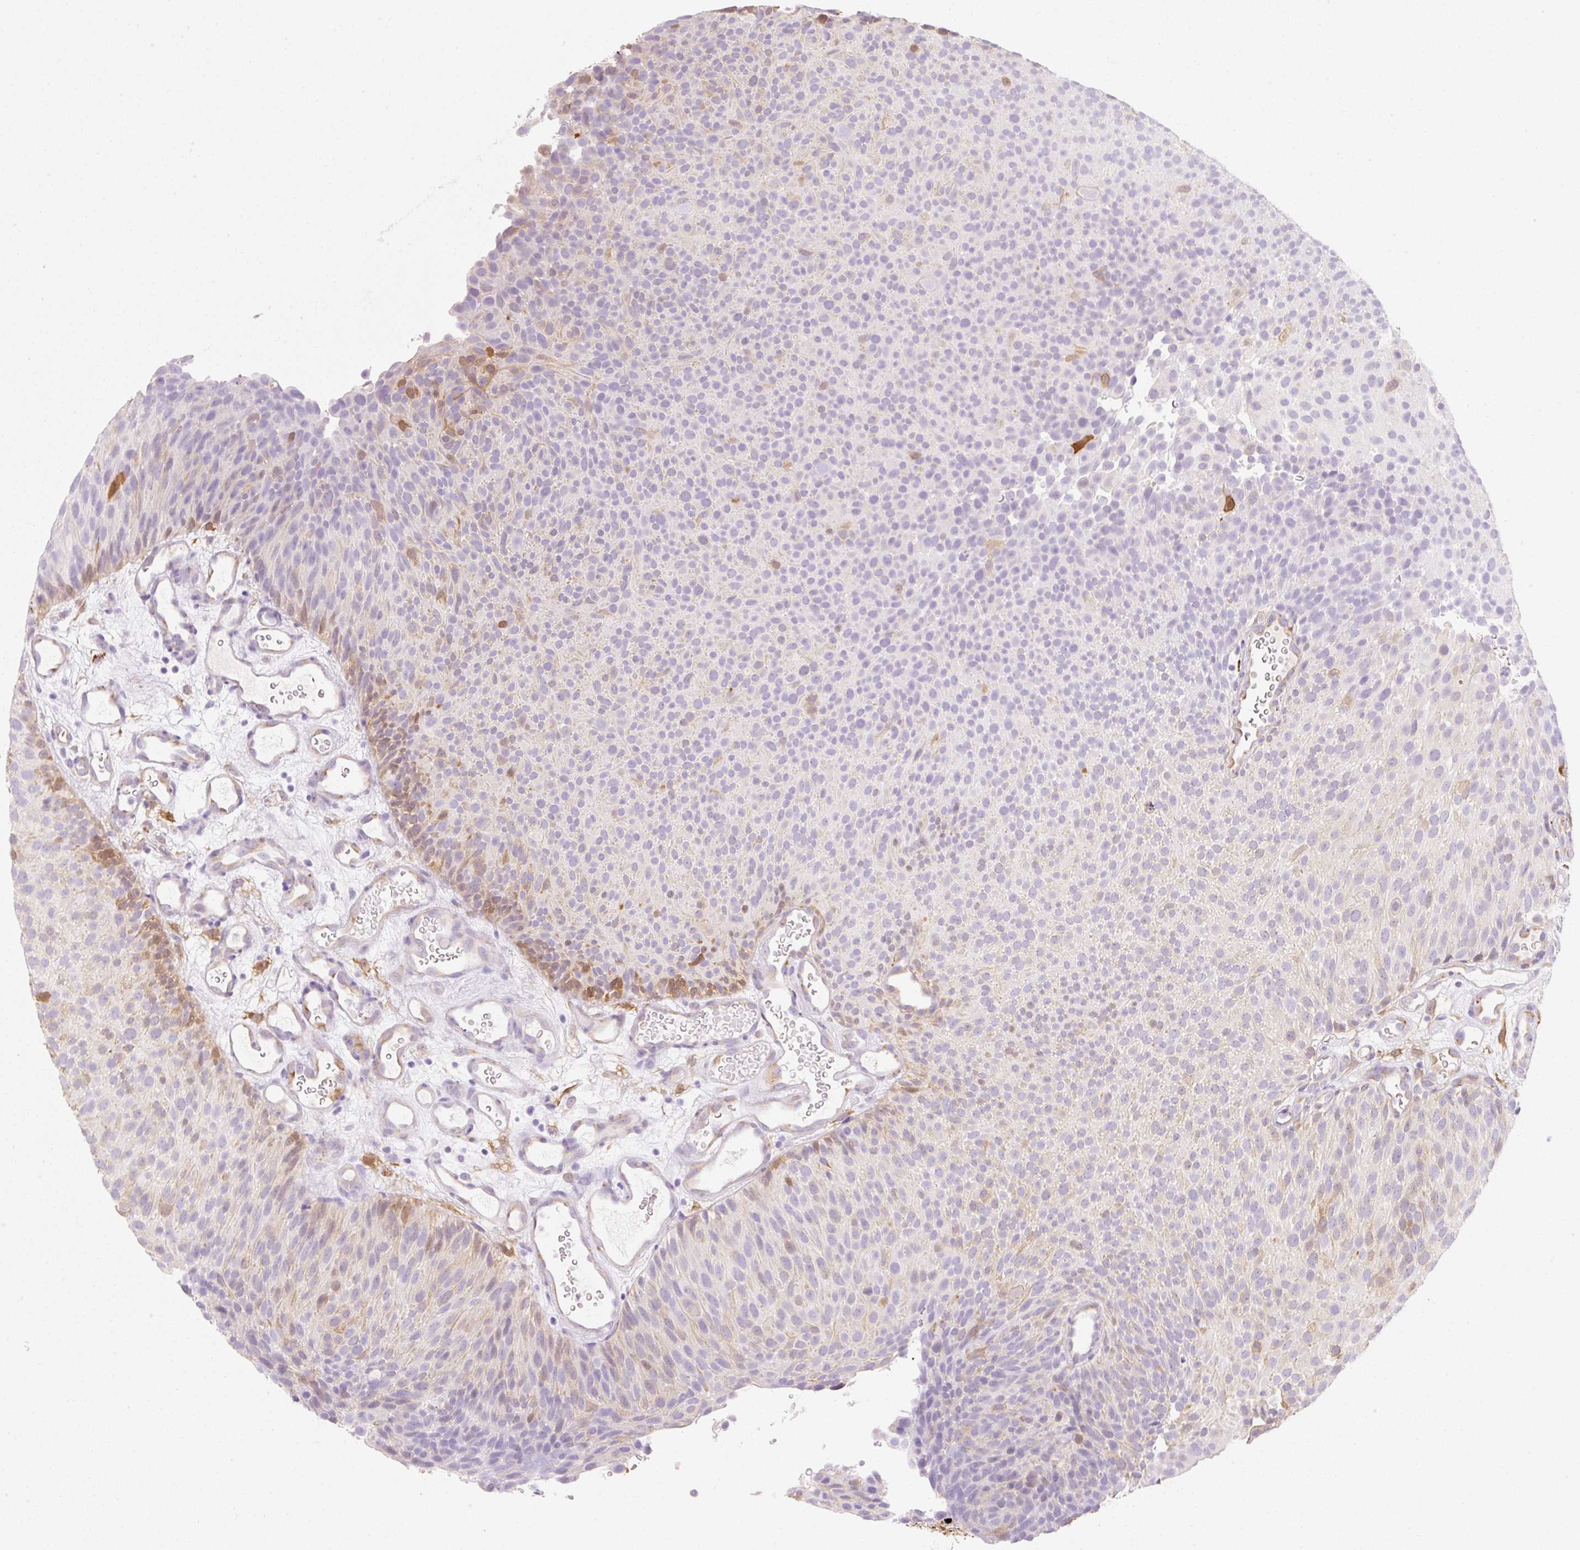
{"staining": {"intensity": "moderate", "quantity": "<25%", "location": "cytoplasmic/membranous"}, "tissue": "urothelial cancer", "cell_type": "Tumor cells", "image_type": "cancer", "snomed": [{"axis": "morphology", "description": "Urothelial carcinoma, Low grade"}, {"axis": "topography", "description": "Urinary bladder"}], "caption": "IHC (DAB (3,3'-diaminobenzidine)) staining of urothelial cancer demonstrates moderate cytoplasmic/membranous protein staining in approximately <25% of tumor cells.", "gene": "FABP5", "patient": {"sex": "male", "age": 78}}